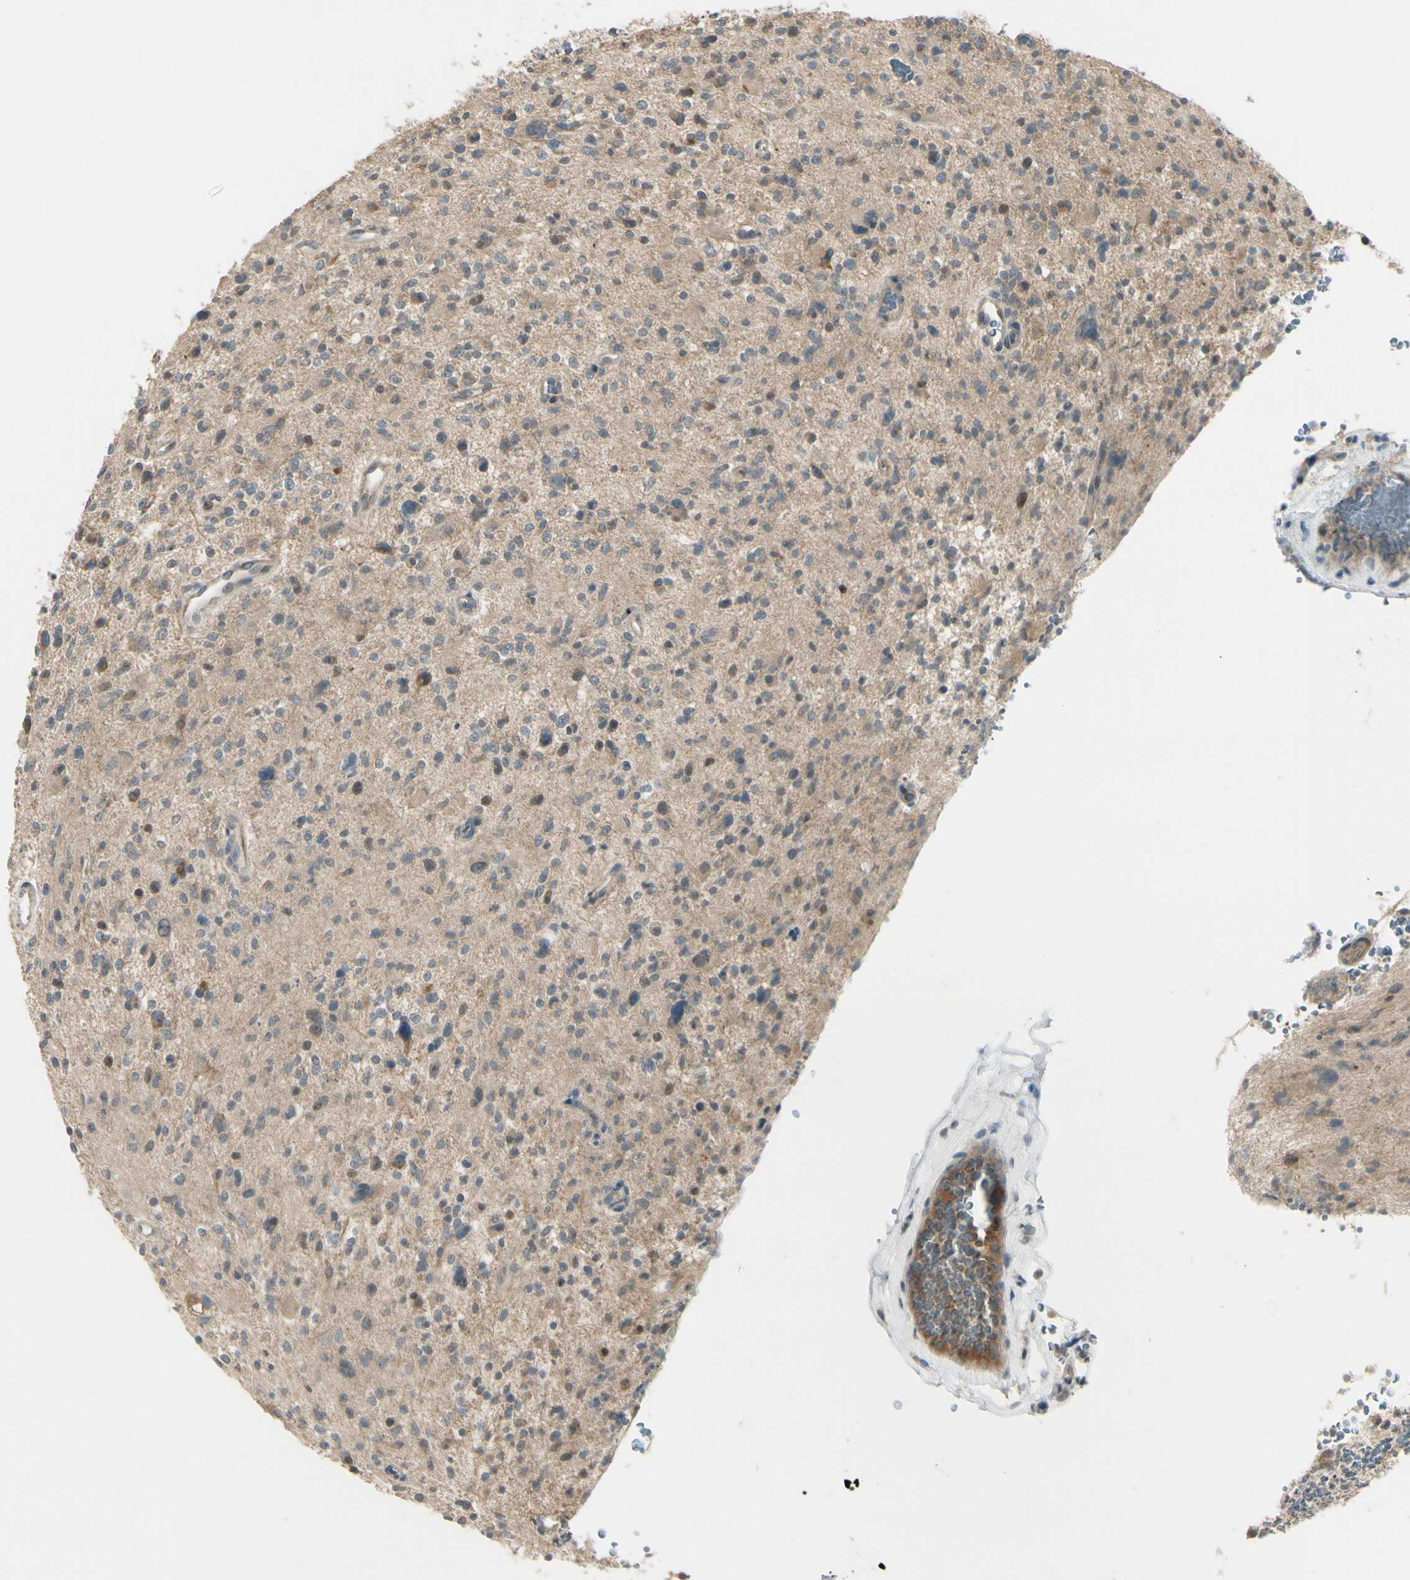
{"staining": {"intensity": "weak", "quantity": "<25%", "location": "cytoplasmic/membranous"}, "tissue": "glioma", "cell_type": "Tumor cells", "image_type": "cancer", "snomed": [{"axis": "morphology", "description": "Glioma, malignant, High grade"}, {"axis": "topography", "description": "Brain"}], "caption": "Immunohistochemistry (IHC) histopathology image of malignant high-grade glioma stained for a protein (brown), which demonstrates no positivity in tumor cells. (DAB IHC with hematoxylin counter stain).", "gene": "PPP3CB", "patient": {"sex": "male", "age": 48}}